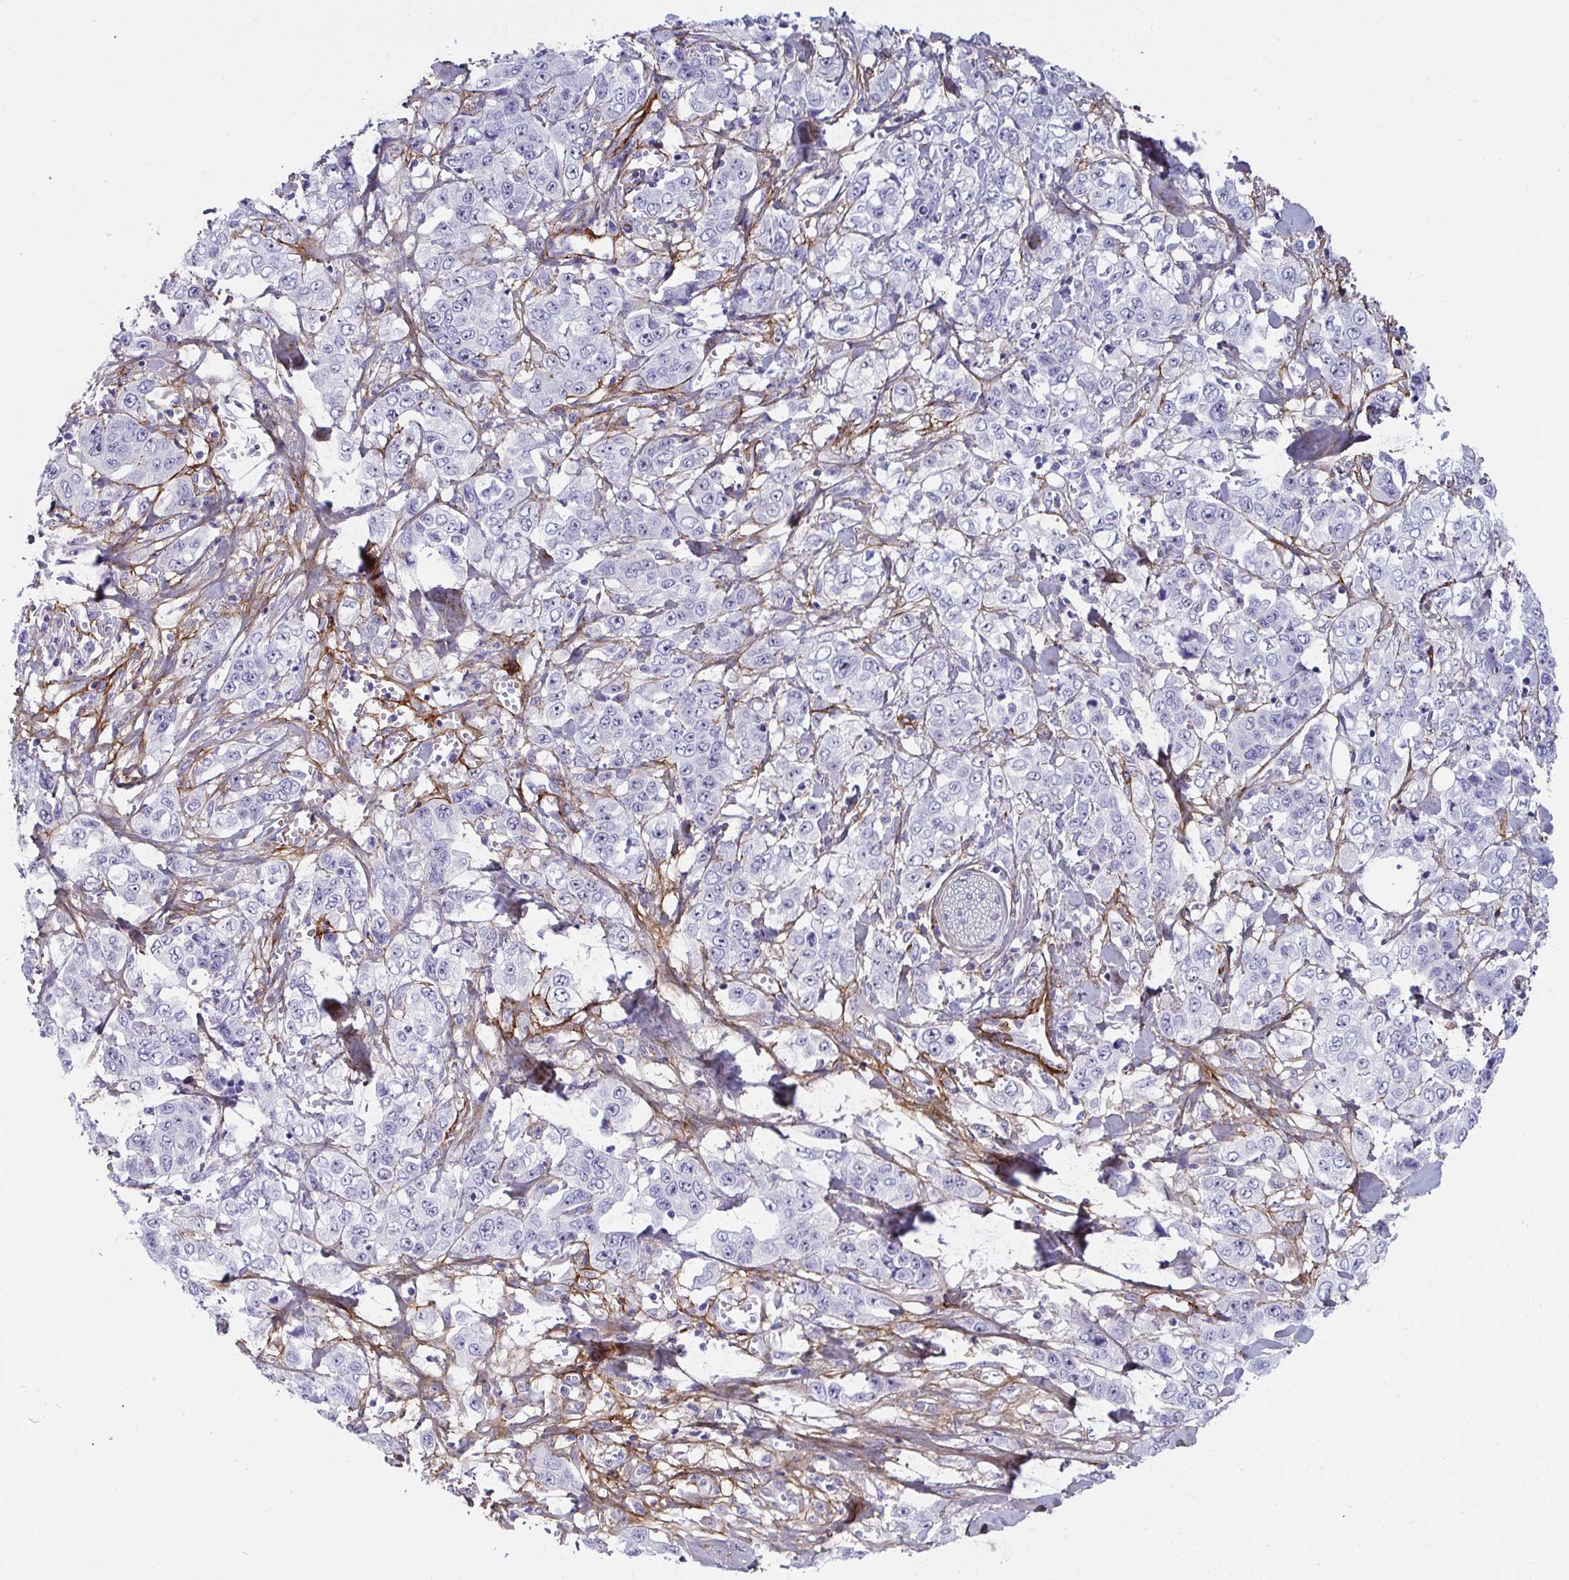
{"staining": {"intensity": "negative", "quantity": "none", "location": "none"}, "tissue": "stomach cancer", "cell_type": "Tumor cells", "image_type": "cancer", "snomed": [{"axis": "morphology", "description": "Adenocarcinoma, NOS"}, {"axis": "topography", "description": "Stomach, upper"}], "caption": "Immunohistochemistry of stomach cancer displays no staining in tumor cells.", "gene": "LHFPL6", "patient": {"sex": "male", "age": 62}}